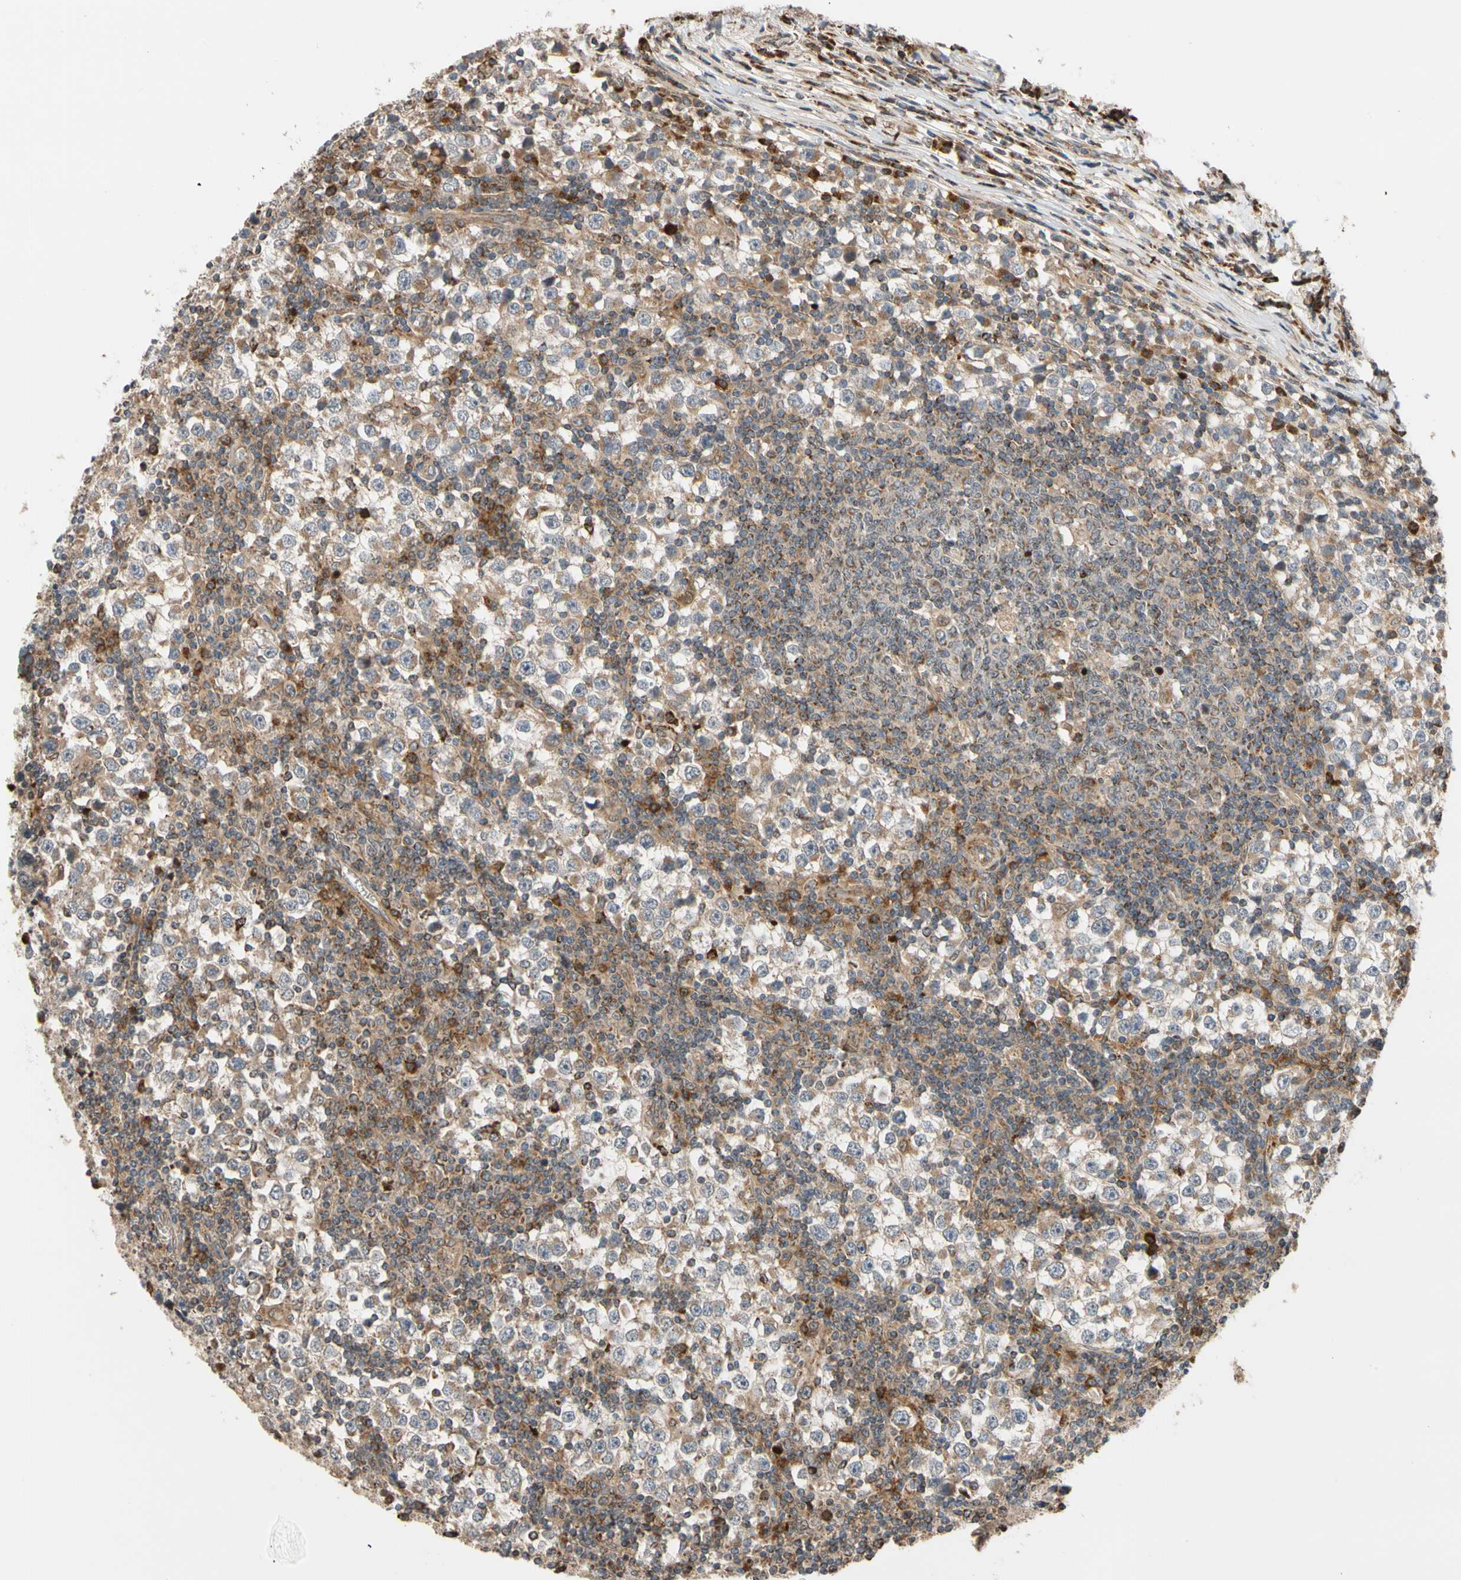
{"staining": {"intensity": "moderate", "quantity": "<25%", "location": "cytoplasmic/membranous"}, "tissue": "testis cancer", "cell_type": "Tumor cells", "image_type": "cancer", "snomed": [{"axis": "morphology", "description": "Seminoma, NOS"}, {"axis": "topography", "description": "Testis"}], "caption": "Protein staining of testis cancer (seminoma) tissue reveals moderate cytoplasmic/membranous positivity in about <25% of tumor cells.", "gene": "IP6K2", "patient": {"sex": "male", "age": 65}}